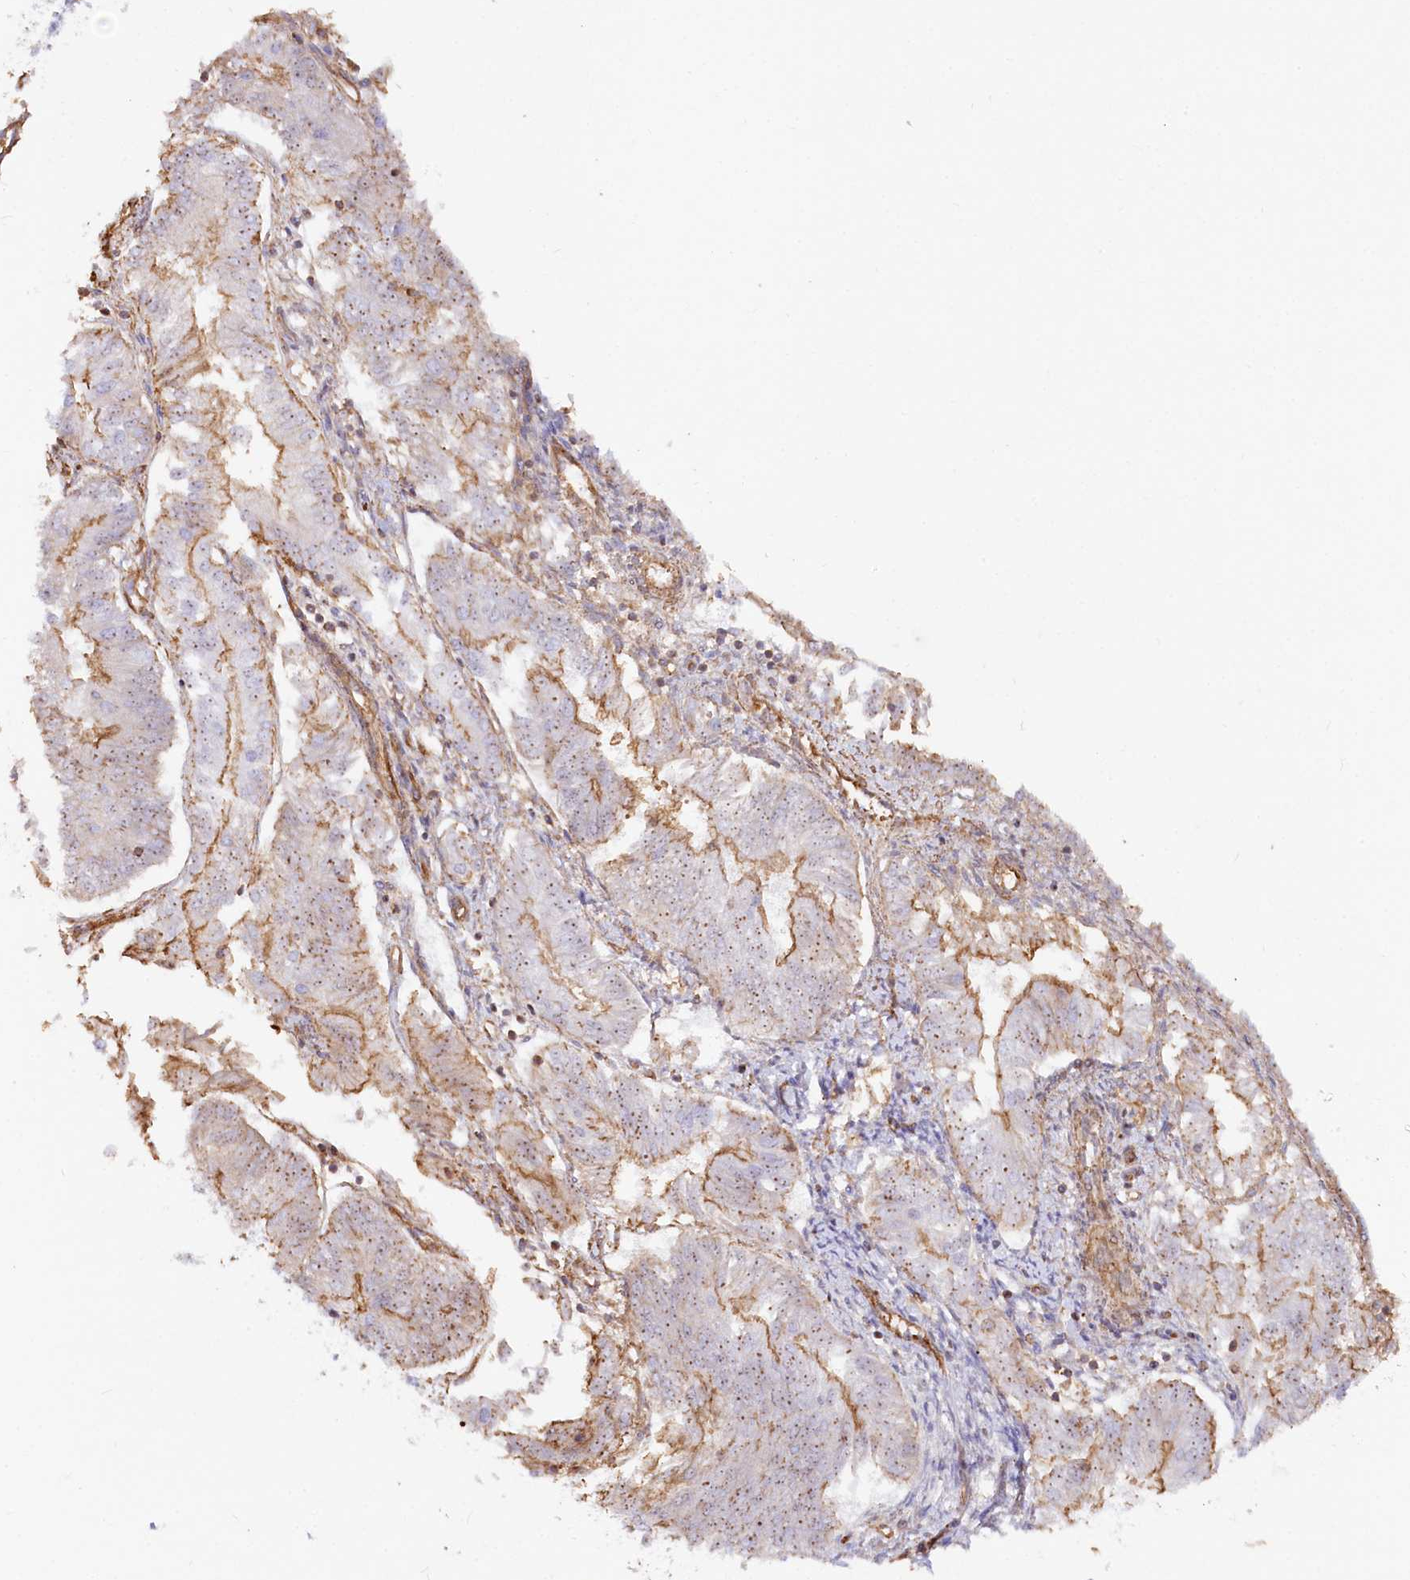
{"staining": {"intensity": "moderate", "quantity": "25%-75%", "location": "cytoplasmic/membranous"}, "tissue": "endometrial cancer", "cell_type": "Tumor cells", "image_type": "cancer", "snomed": [{"axis": "morphology", "description": "Adenocarcinoma, NOS"}, {"axis": "topography", "description": "Endometrium"}], "caption": "The immunohistochemical stain highlights moderate cytoplasmic/membranous expression in tumor cells of adenocarcinoma (endometrial) tissue.", "gene": "WDR36", "patient": {"sex": "female", "age": 58}}